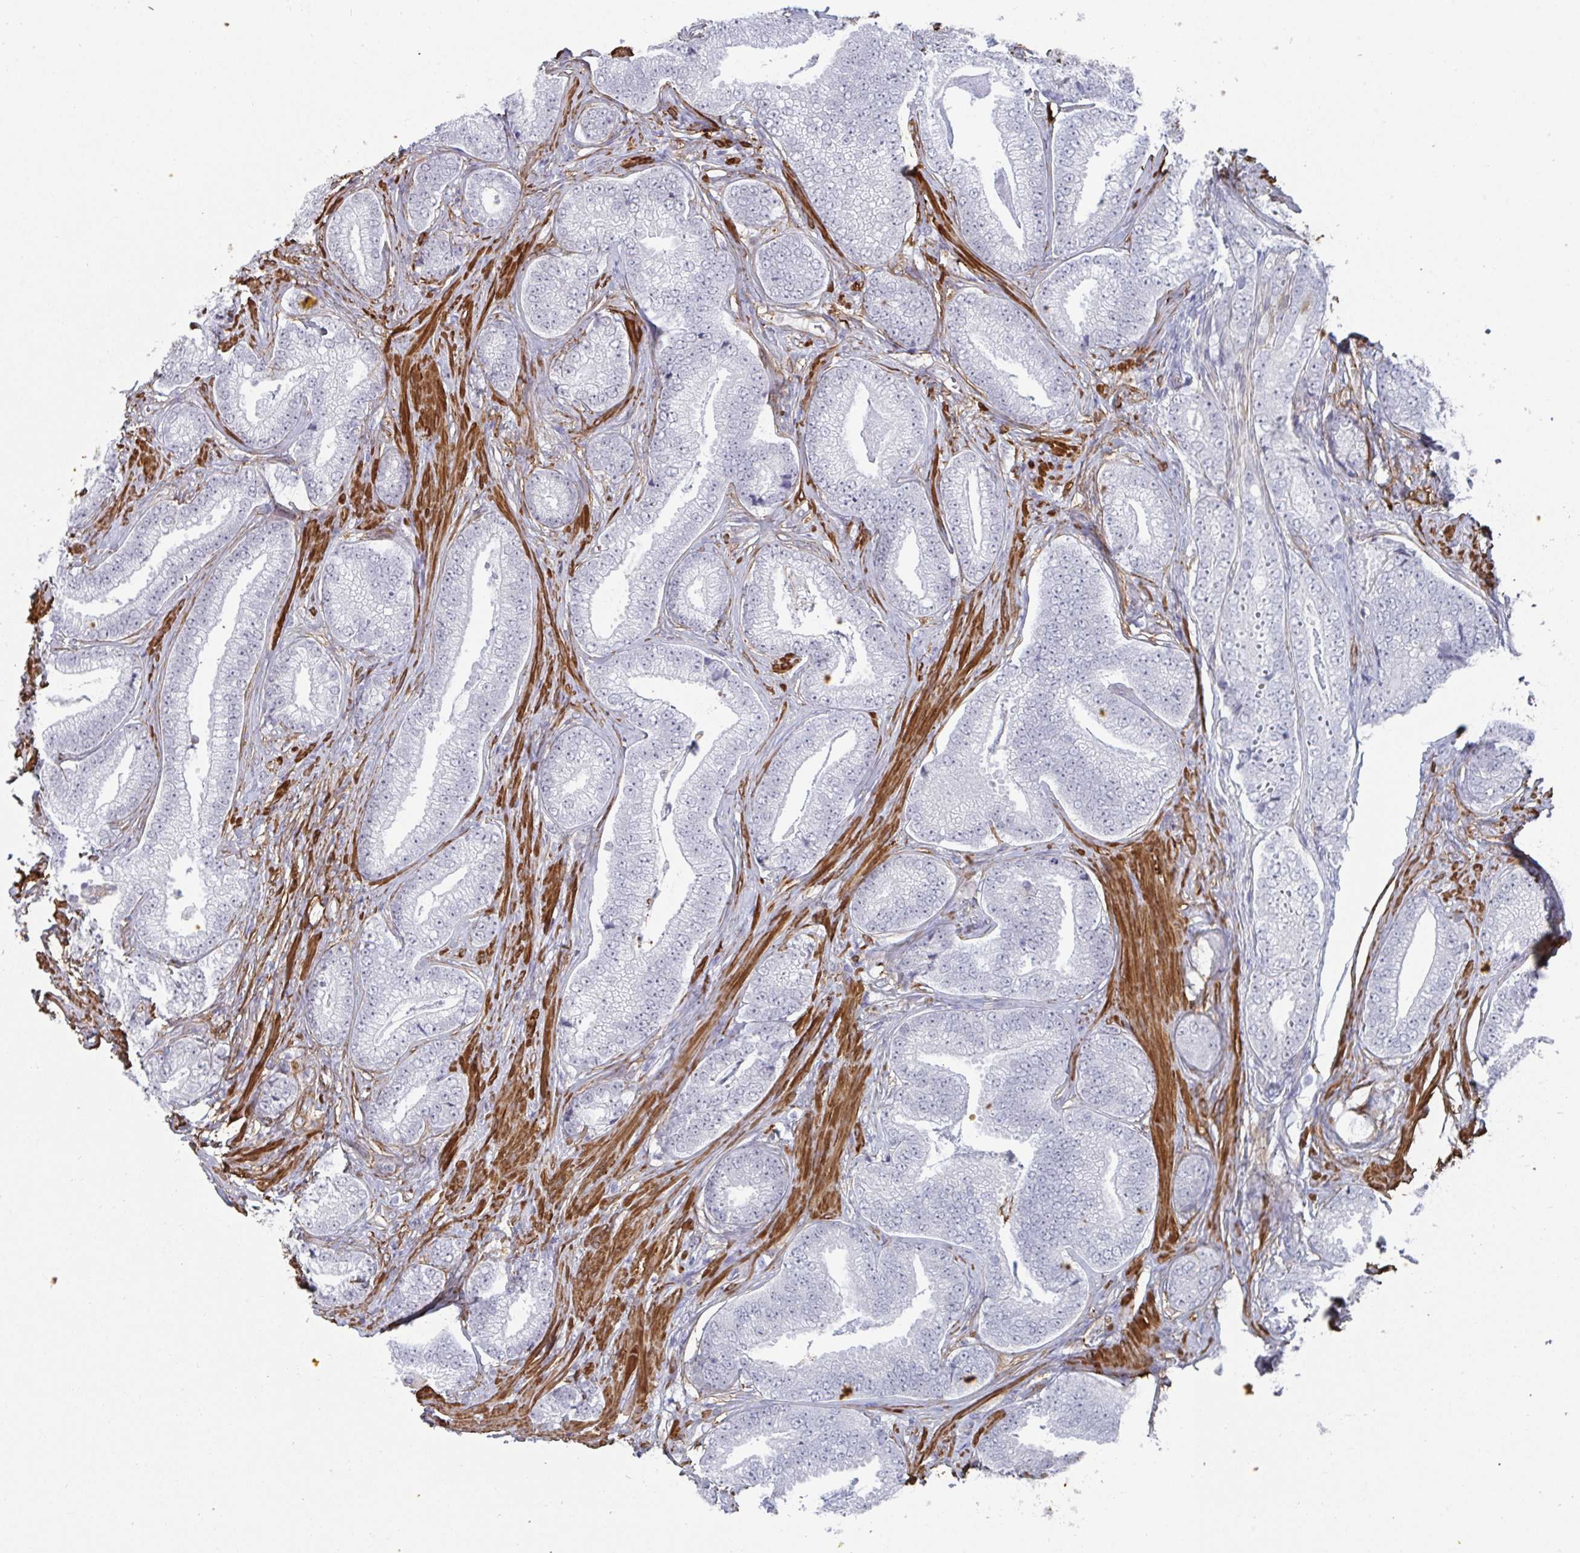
{"staining": {"intensity": "negative", "quantity": "none", "location": "none"}, "tissue": "prostate cancer", "cell_type": "Tumor cells", "image_type": "cancer", "snomed": [{"axis": "morphology", "description": "Adenocarcinoma, Low grade"}, {"axis": "topography", "description": "Prostate"}], "caption": "Immunohistochemical staining of prostate cancer (low-grade adenocarcinoma) shows no significant positivity in tumor cells. Nuclei are stained in blue.", "gene": "NEURL4", "patient": {"sex": "male", "age": 63}}